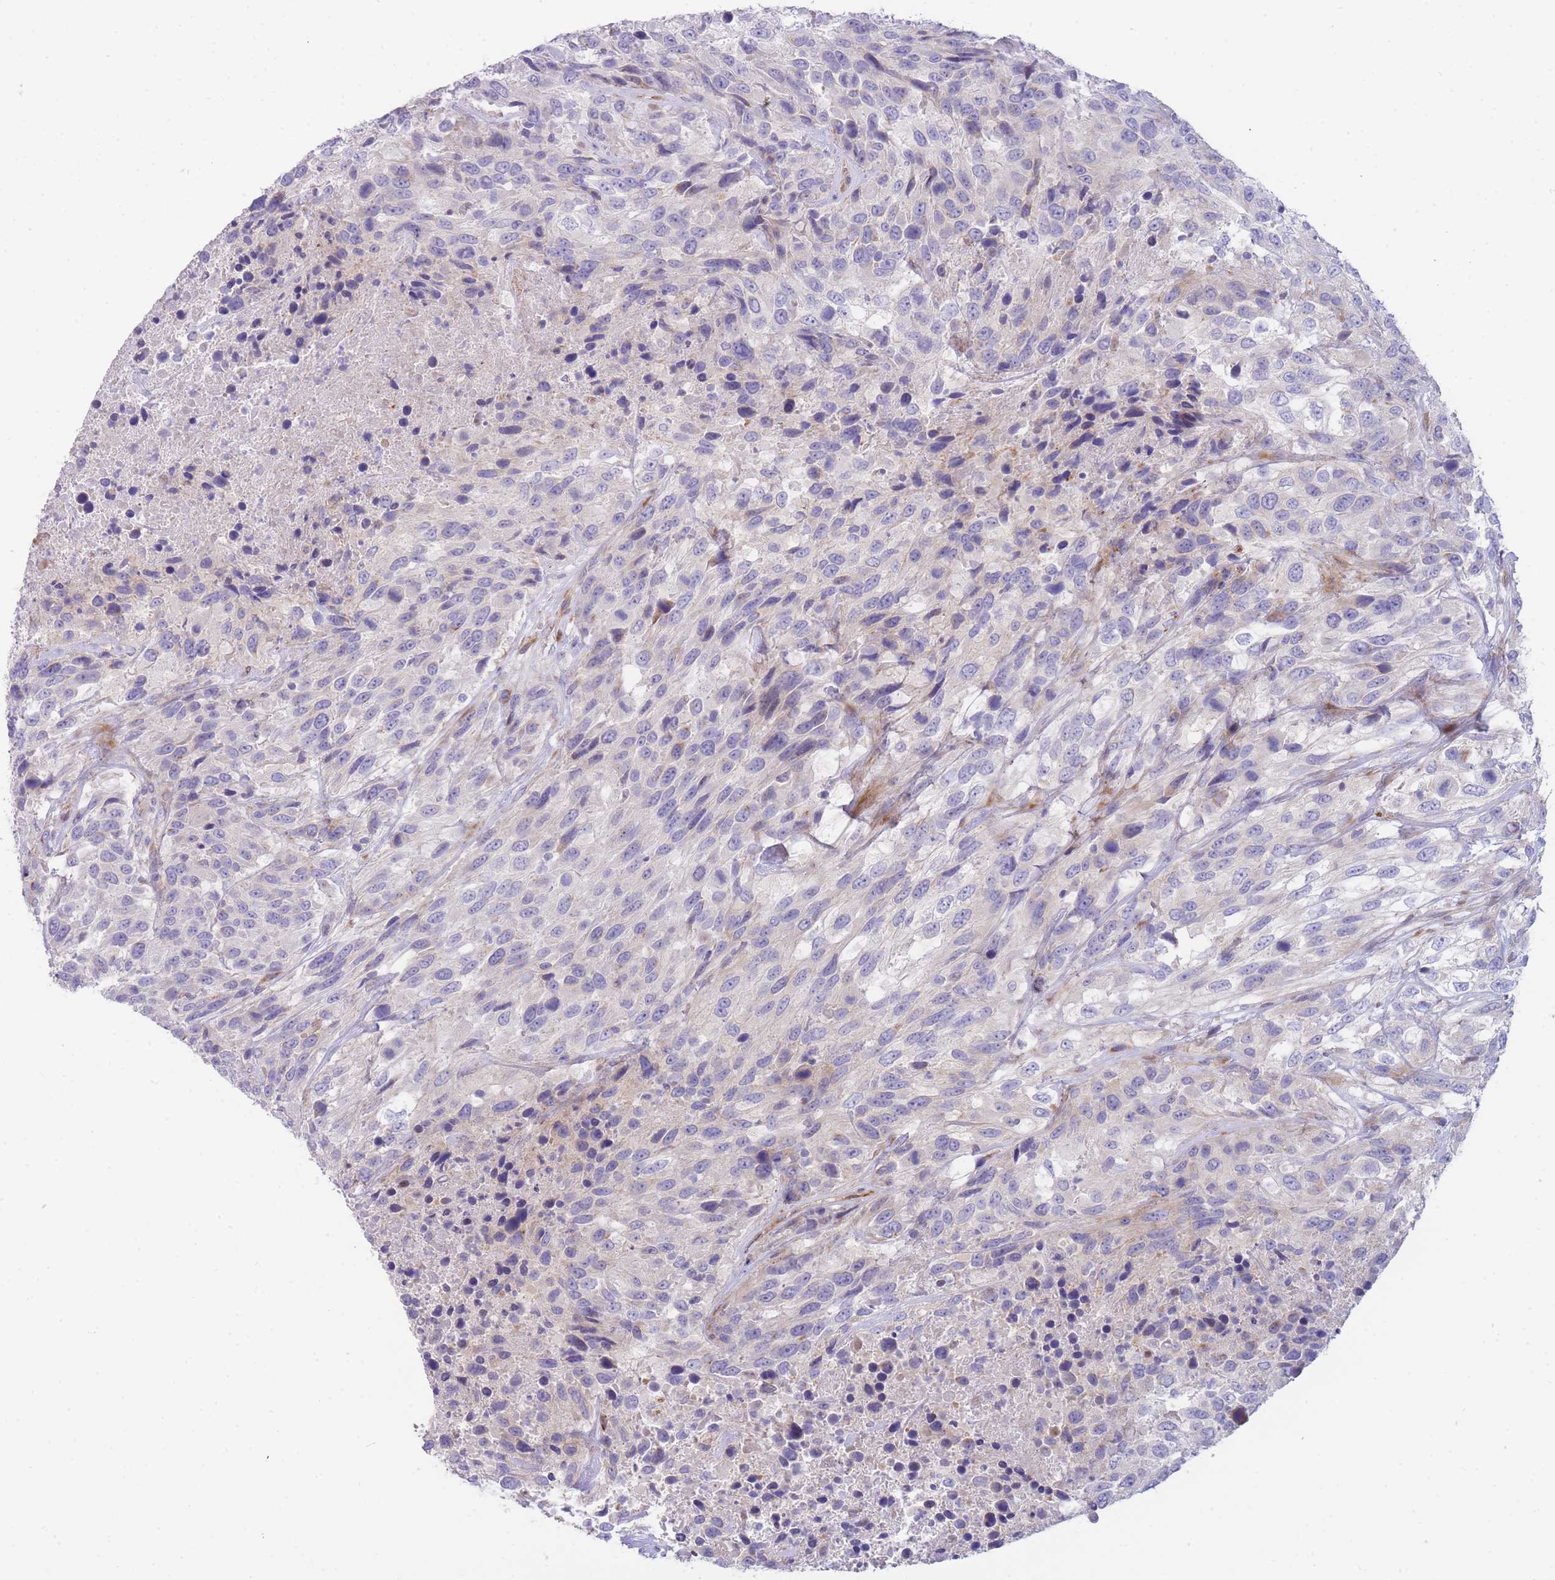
{"staining": {"intensity": "negative", "quantity": "none", "location": "none"}, "tissue": "urothelial cancer", "cell_type": "Tumor cells", "image_type": "cancer", "snomed": [{"axis": "morphology", "description": "Urothelial carcinoma, High grade"}, {"axis": "topography", "description": "Urinary bladder"}], "caption": "DAB immunohistochemical staining of high-grade urothelial carcinoma demonstrates no significant positivity in tumor cells. (DAB IHC, high magnification).", "gene": "ATP5MC2", "patient": {"sex": "female", "age": 70}}